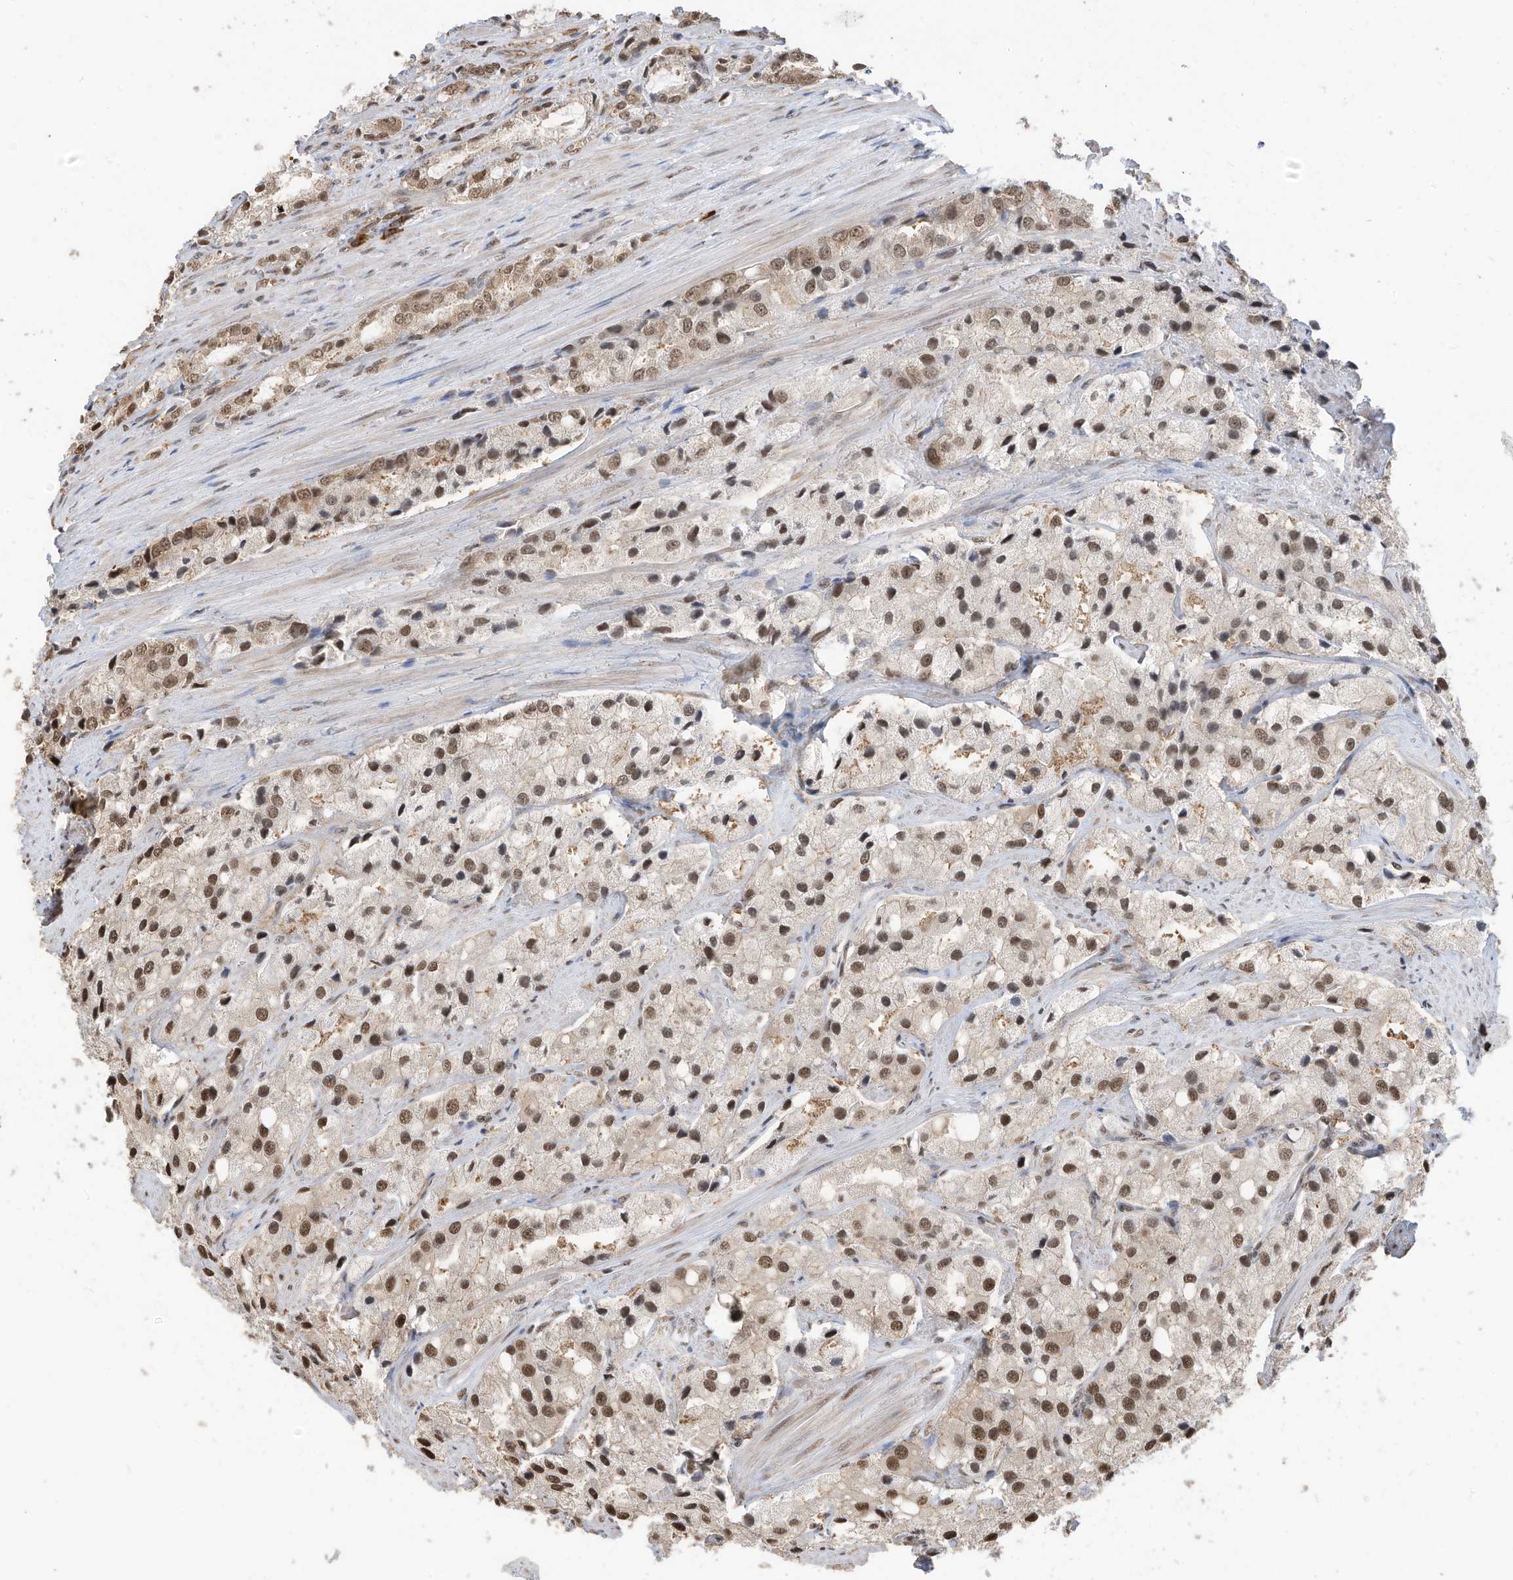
{"staining": {"intensity": "moderate", "quantity": ">75%", "location": "nuclear"}, "tissue": "prostate cancer", "cell_type": "Tumor cells", "image_type": "cancer", "snomed": [{"axis": "morphology", "description": "Adenocarcinoma, High grade"}, {"axis": "topography", "description": "Prostate"}], "caption": "About >75% of tumor cells in human prostate high-grade adenocarcinoma show moderate nuclear protein expression as visualized by brown immunohistochemical staining.", "gene": "ZNF195", "patient": {"sex": "male", "age": 66}}